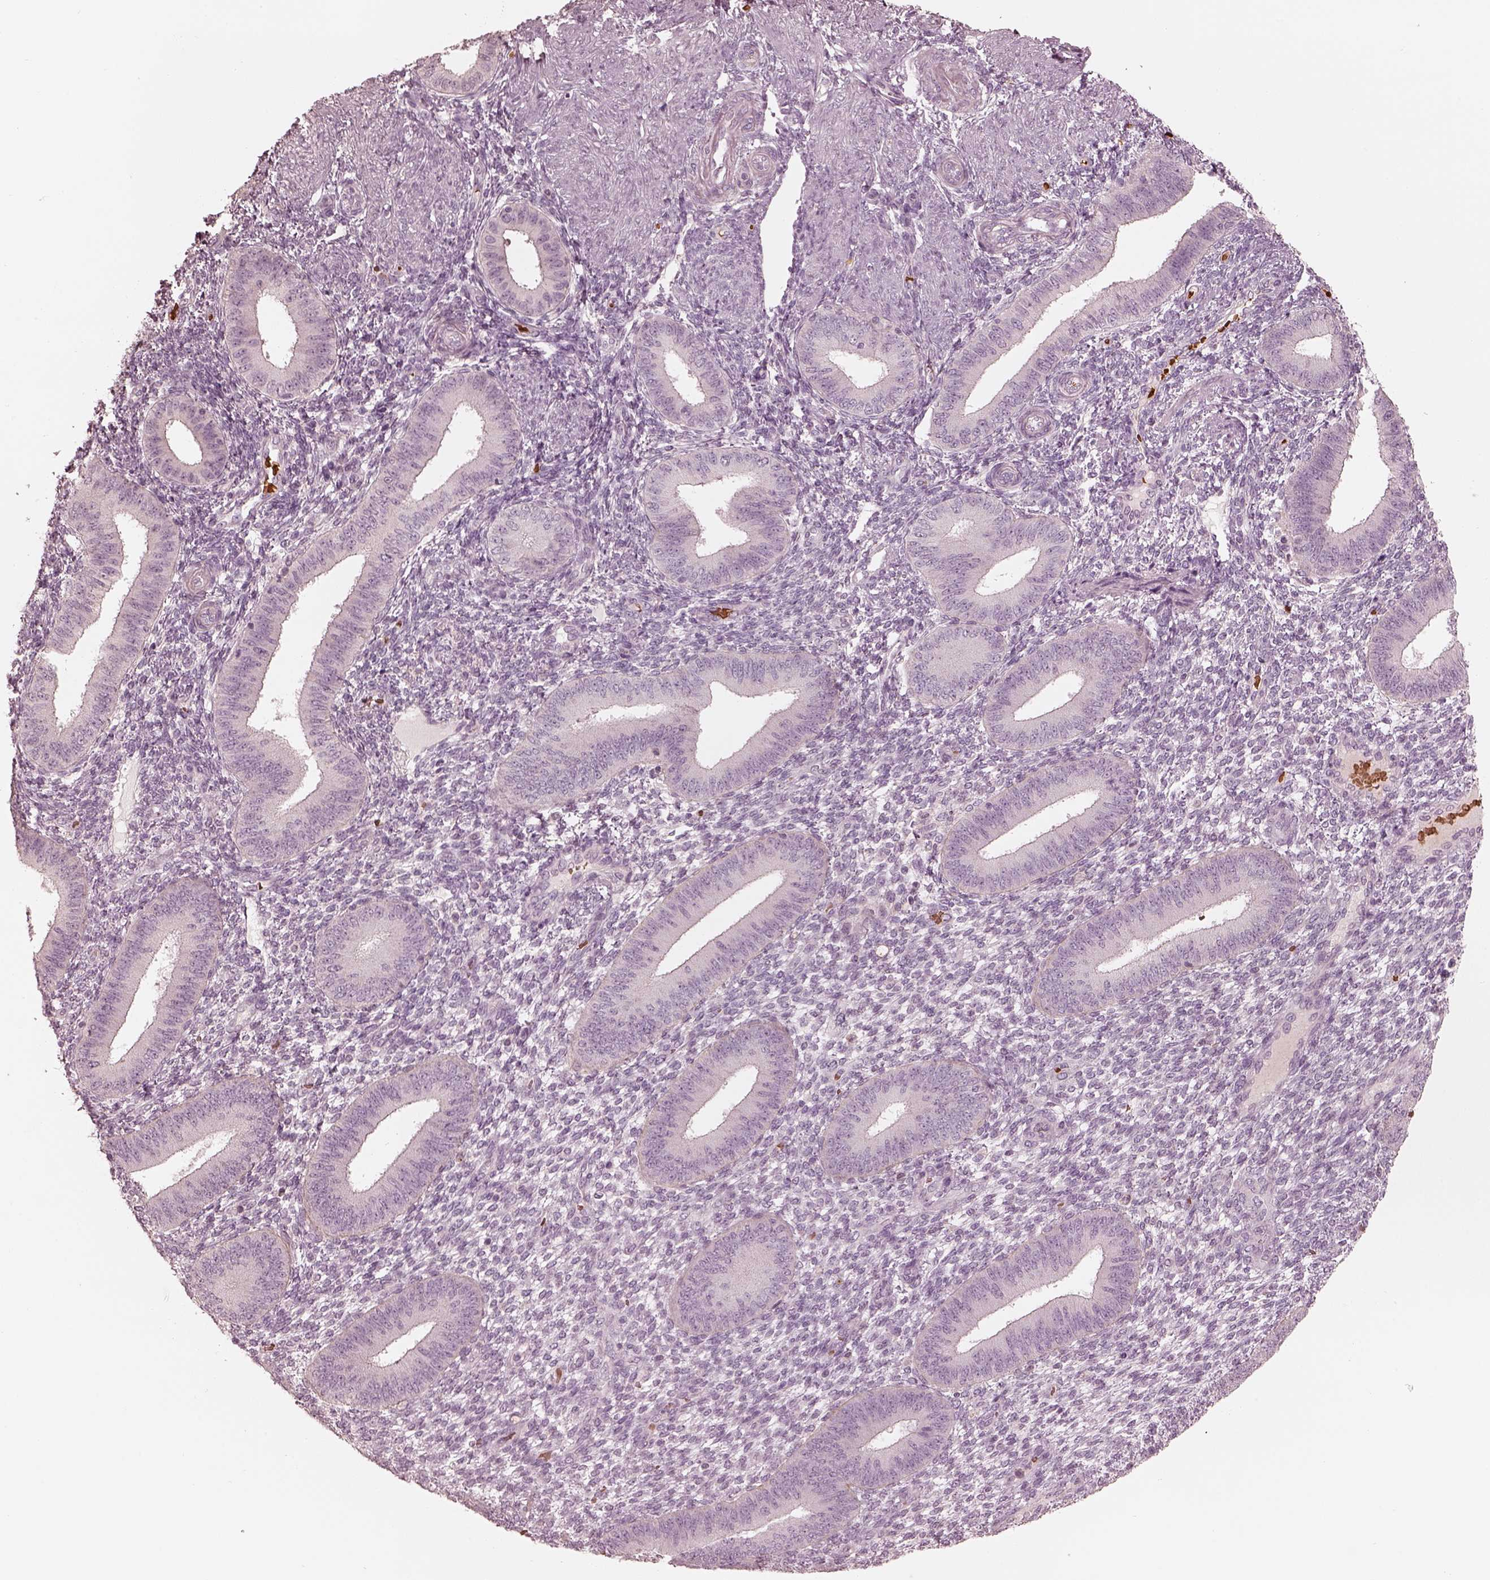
{"staining": {"intensity": "negative", "quantity": "none", "location": "none"}, "tissue": "endometrium", "cell_type": "Cells in endometrial stroma", "image_type": "normal", "snomed": [{"axis": "morphology", "description": "Normal tissue, NOS"}, {"axis": "topography", "description": "Endometrium"}], "caption": "High magnification brightfield microscopy of normal endometrium stained with DAB (brown) and counterstained with hematoxylin (blue): cells in endometrial stroma show no significant expression. (Stains: DAB (3,3'-diaminobenzidine) IHC with hematoxylin counter stain, Microscopy: brightfield microscopy at high magnification).", "gene": "ANKLE1", "patient": {"sex": "female", "age": 39}}